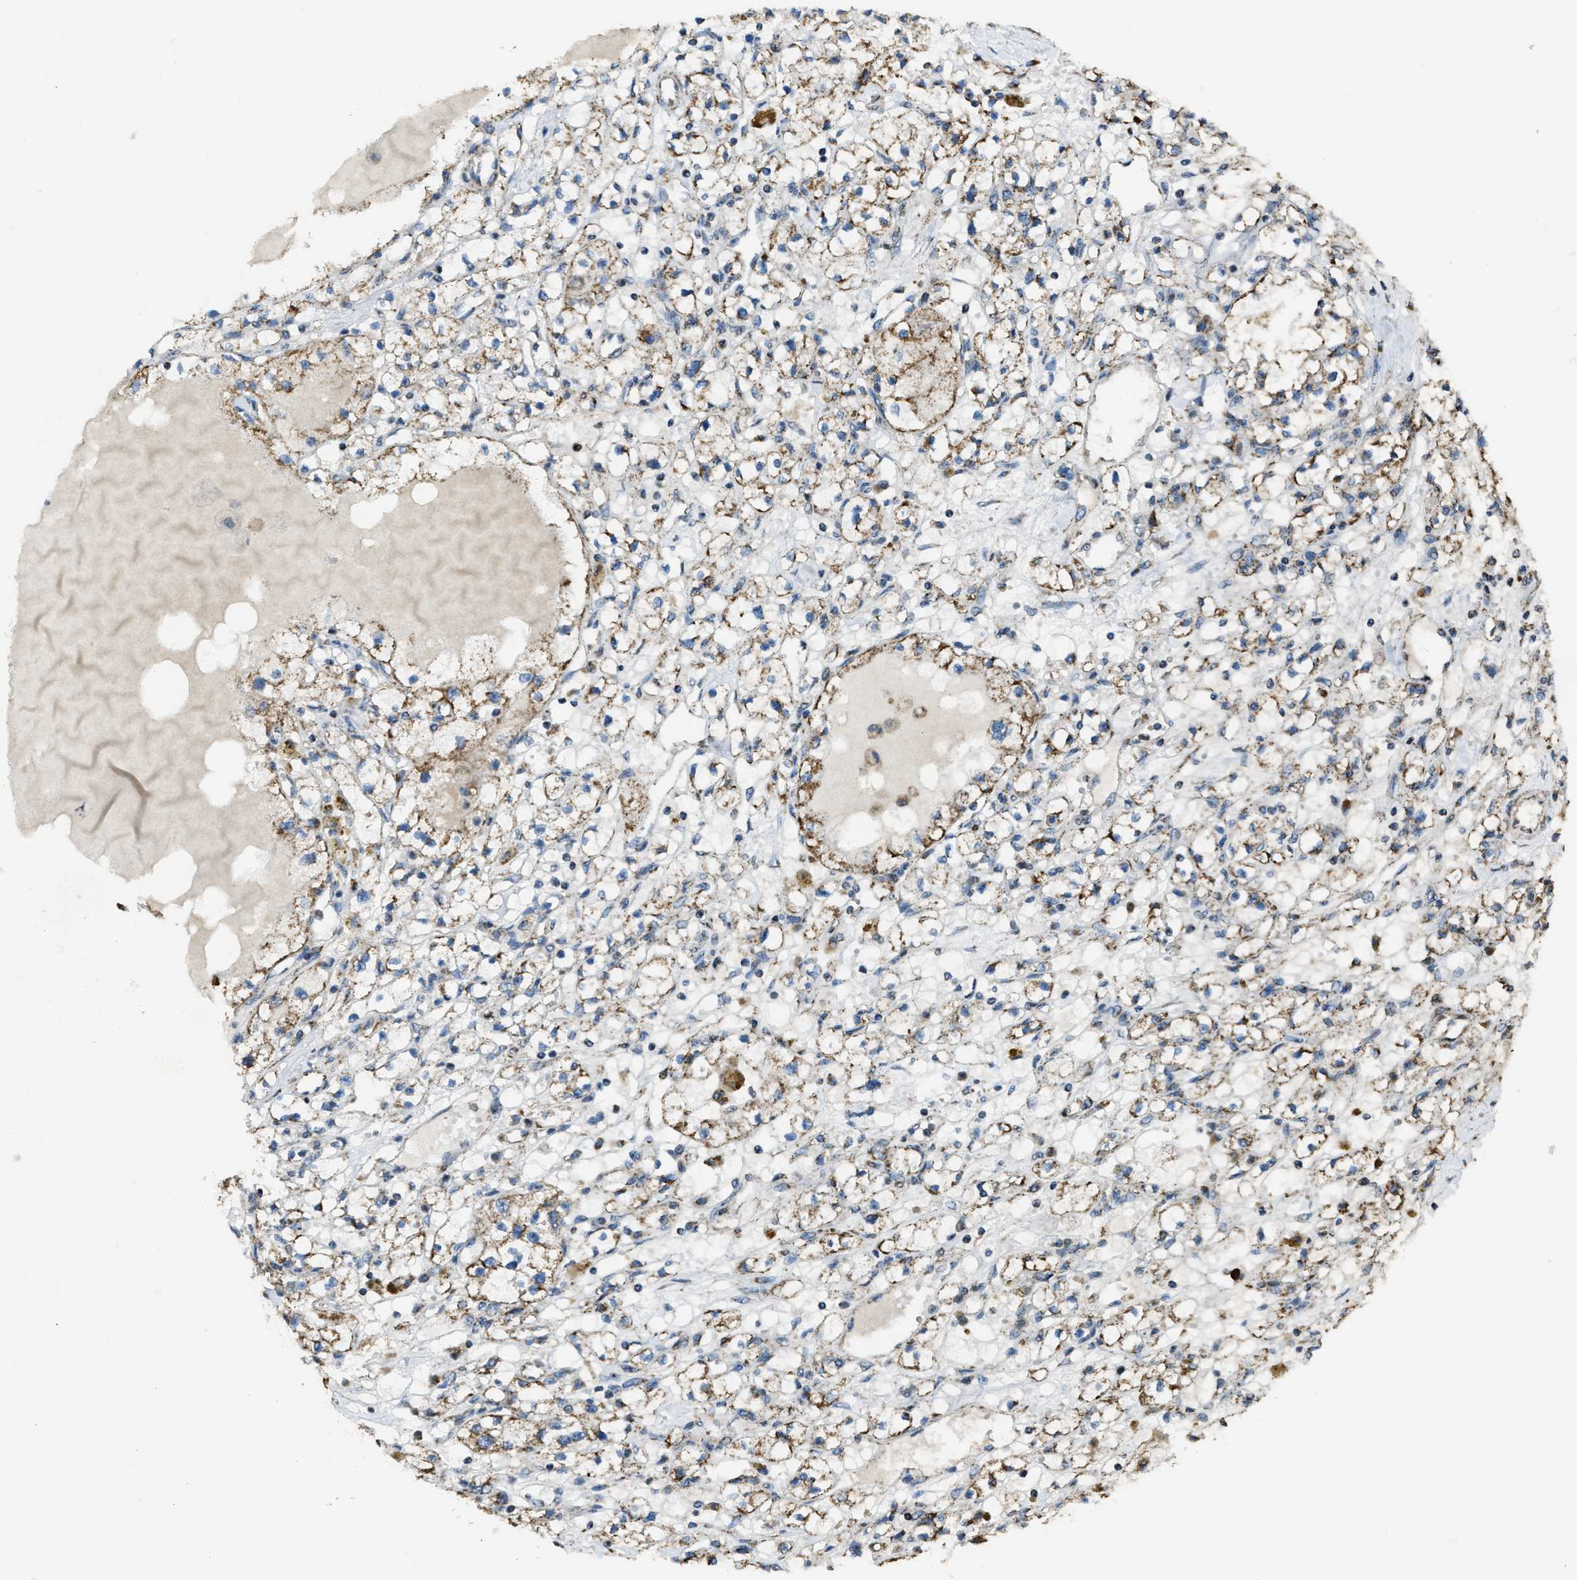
{"staining": {"intensity": "moderate", "quantity": ">75%", "location": "cytoplasmic/membranous"}, "tissue": "renal cancer", "cell_type": "Tumor cells", "image_type": "cancer", "snomed": [{"axis": "morphology", "description": "Adenocarcinoma, NOS"}, {"axis": "topography", "description": "Kidney"}], "caption": "Protein analysis of renal adenocarcinoma tissue exhibits moderate cytoplasmic/membranous staining in approximately >75% of tumor cells.", "gene": "SLC25A11", "patient": {"sex": "male", "age": 56}}